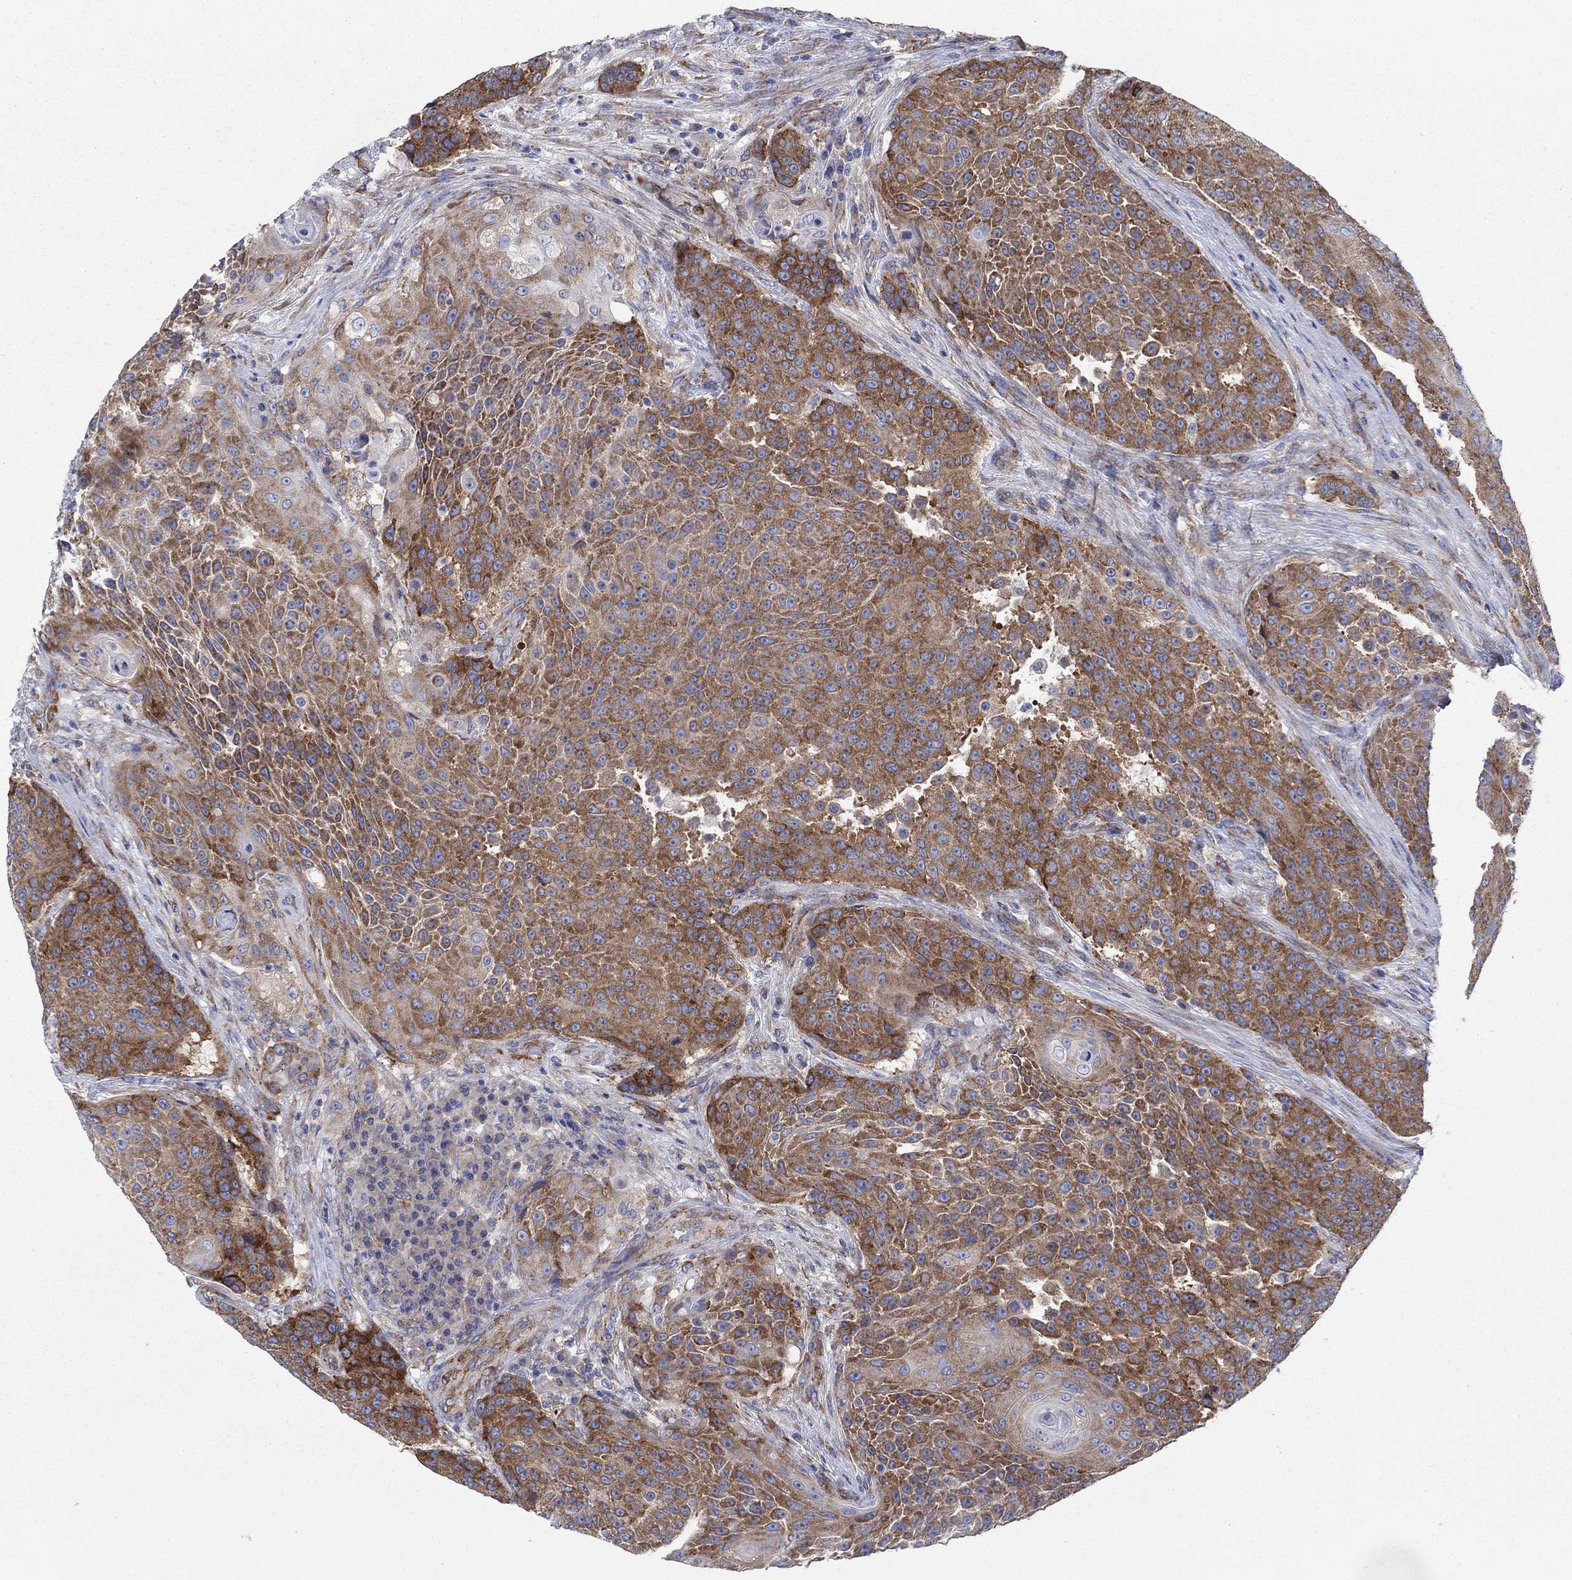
{"staining": {"intensity": "strong", "quantity": ">75%", "location": "cytoplasmic/membranous"}, "tissue": "urothelial cancer", "cell_type": "Tumor cells", "image_type": "cancer", "snomed": [{"axis": "morphology", "description": "Urothelial carcinoma, High grade"}, {"axis": "topography", "description": "Urinary bladder"}], "caption": "Immunohistochemical staining of urothelial cancer exhibits high levels of strong cytoplasmic/membranous protein positivity in approximately >75% of tumor cells.", "gene": "TMEM59", "patient": {"sex": "female", "age": 63}}